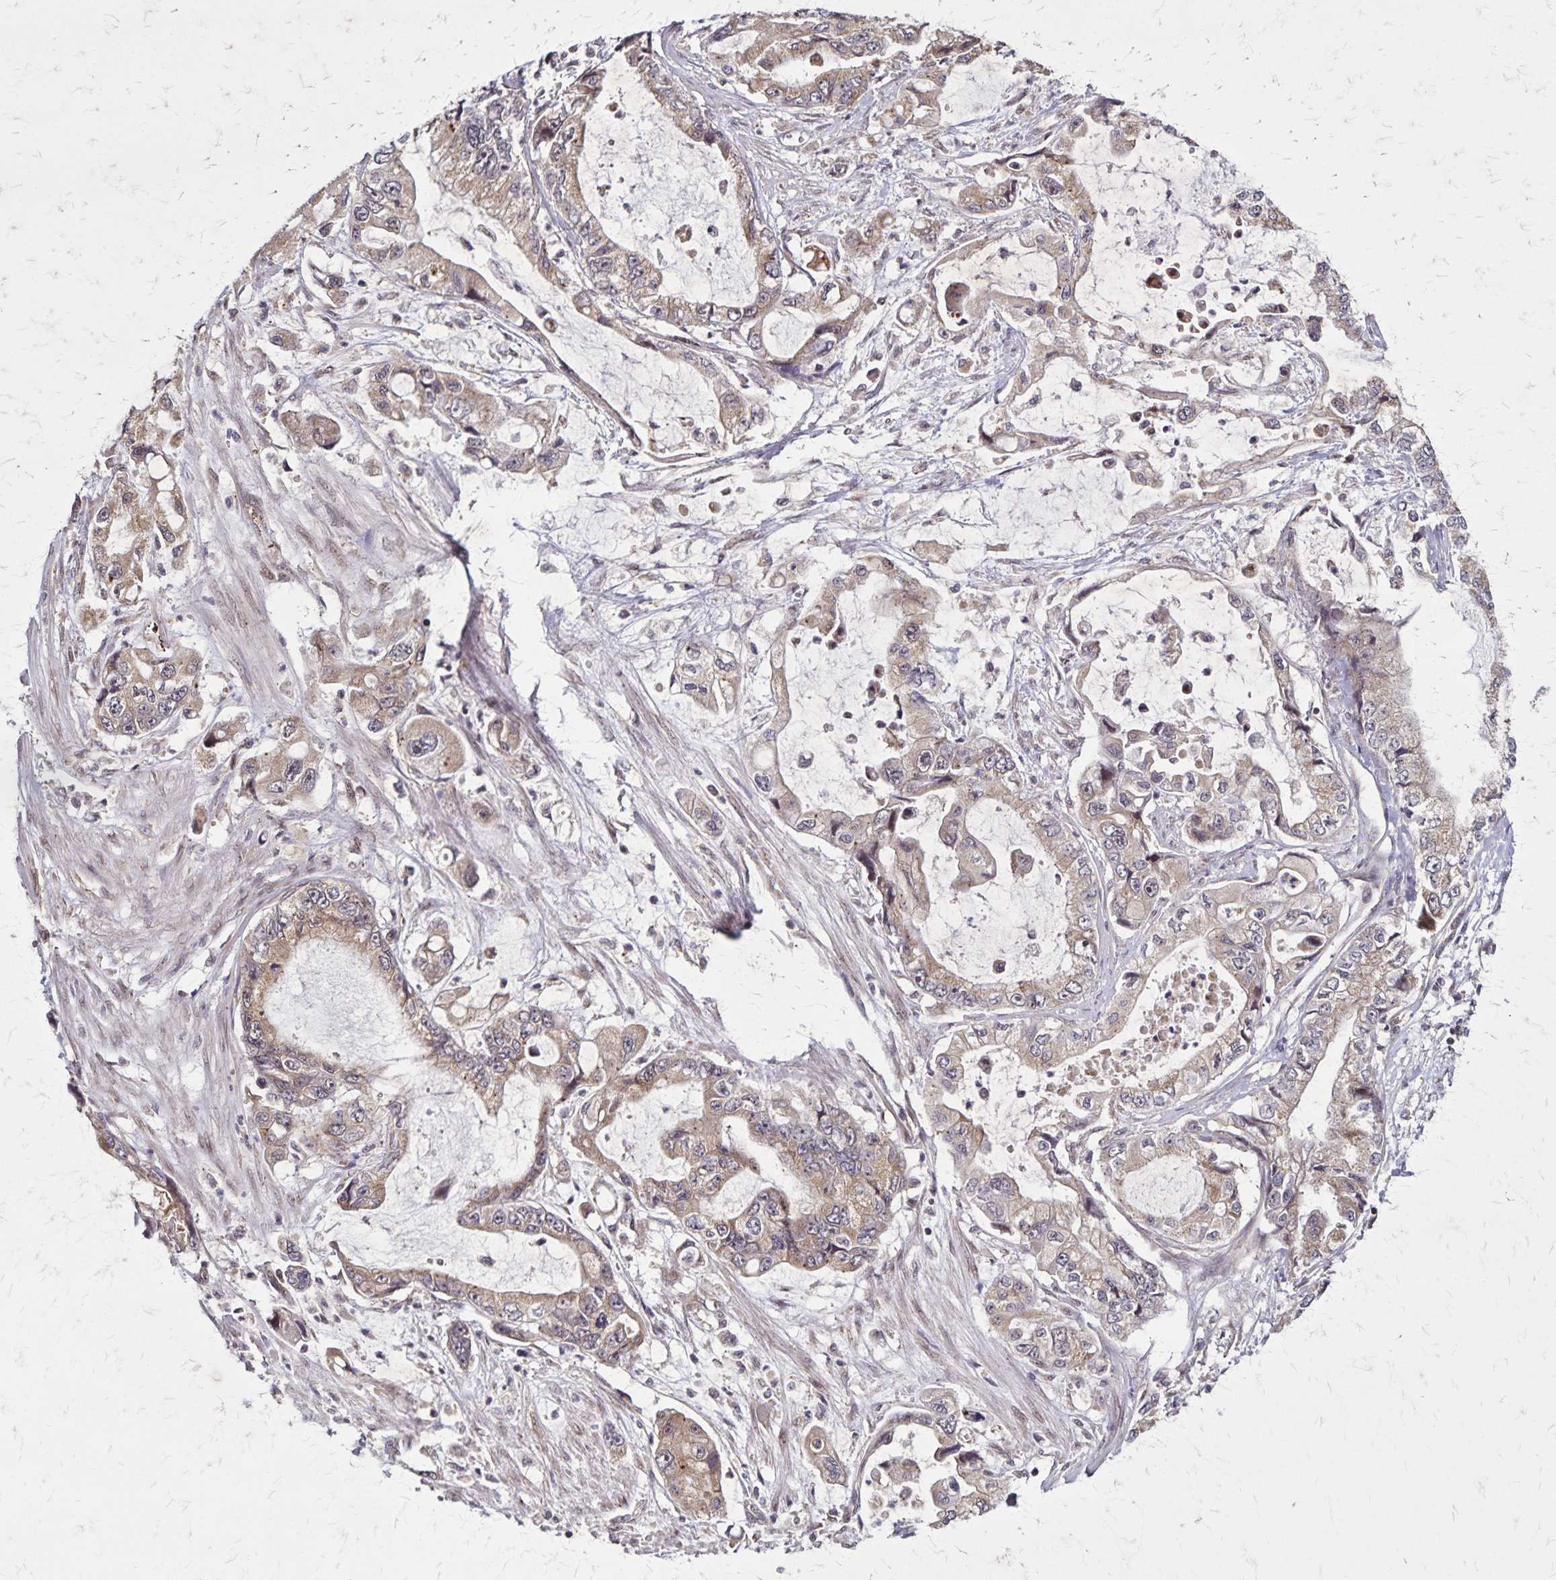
{"staining": {"intensity": "moderate", "quantity": ">75%", "location": "cytoplasmic/membranous"}, "tissue": "stomach cancer", "cell_type": "Tumor cells", "image_type": "cancer", "snomed": [{"axis": "morphology", "description": "Adenocarcinoma, NOS"}, {"axis": "topography", "description": "Pancreas"}, {"axis": "topography", "description": "Stomach, upper"}, {"axis": "topography", "description": "Stomach"}], "caption": "The histopathology image demonstrates a brown stain indicating the presence of a protein in the cytoplasmic/membranous of tumor cells in stomach cancer (adenocarcinoma).", "gene": "NFS1", "patient": {"sex": "male", "age": 77}}